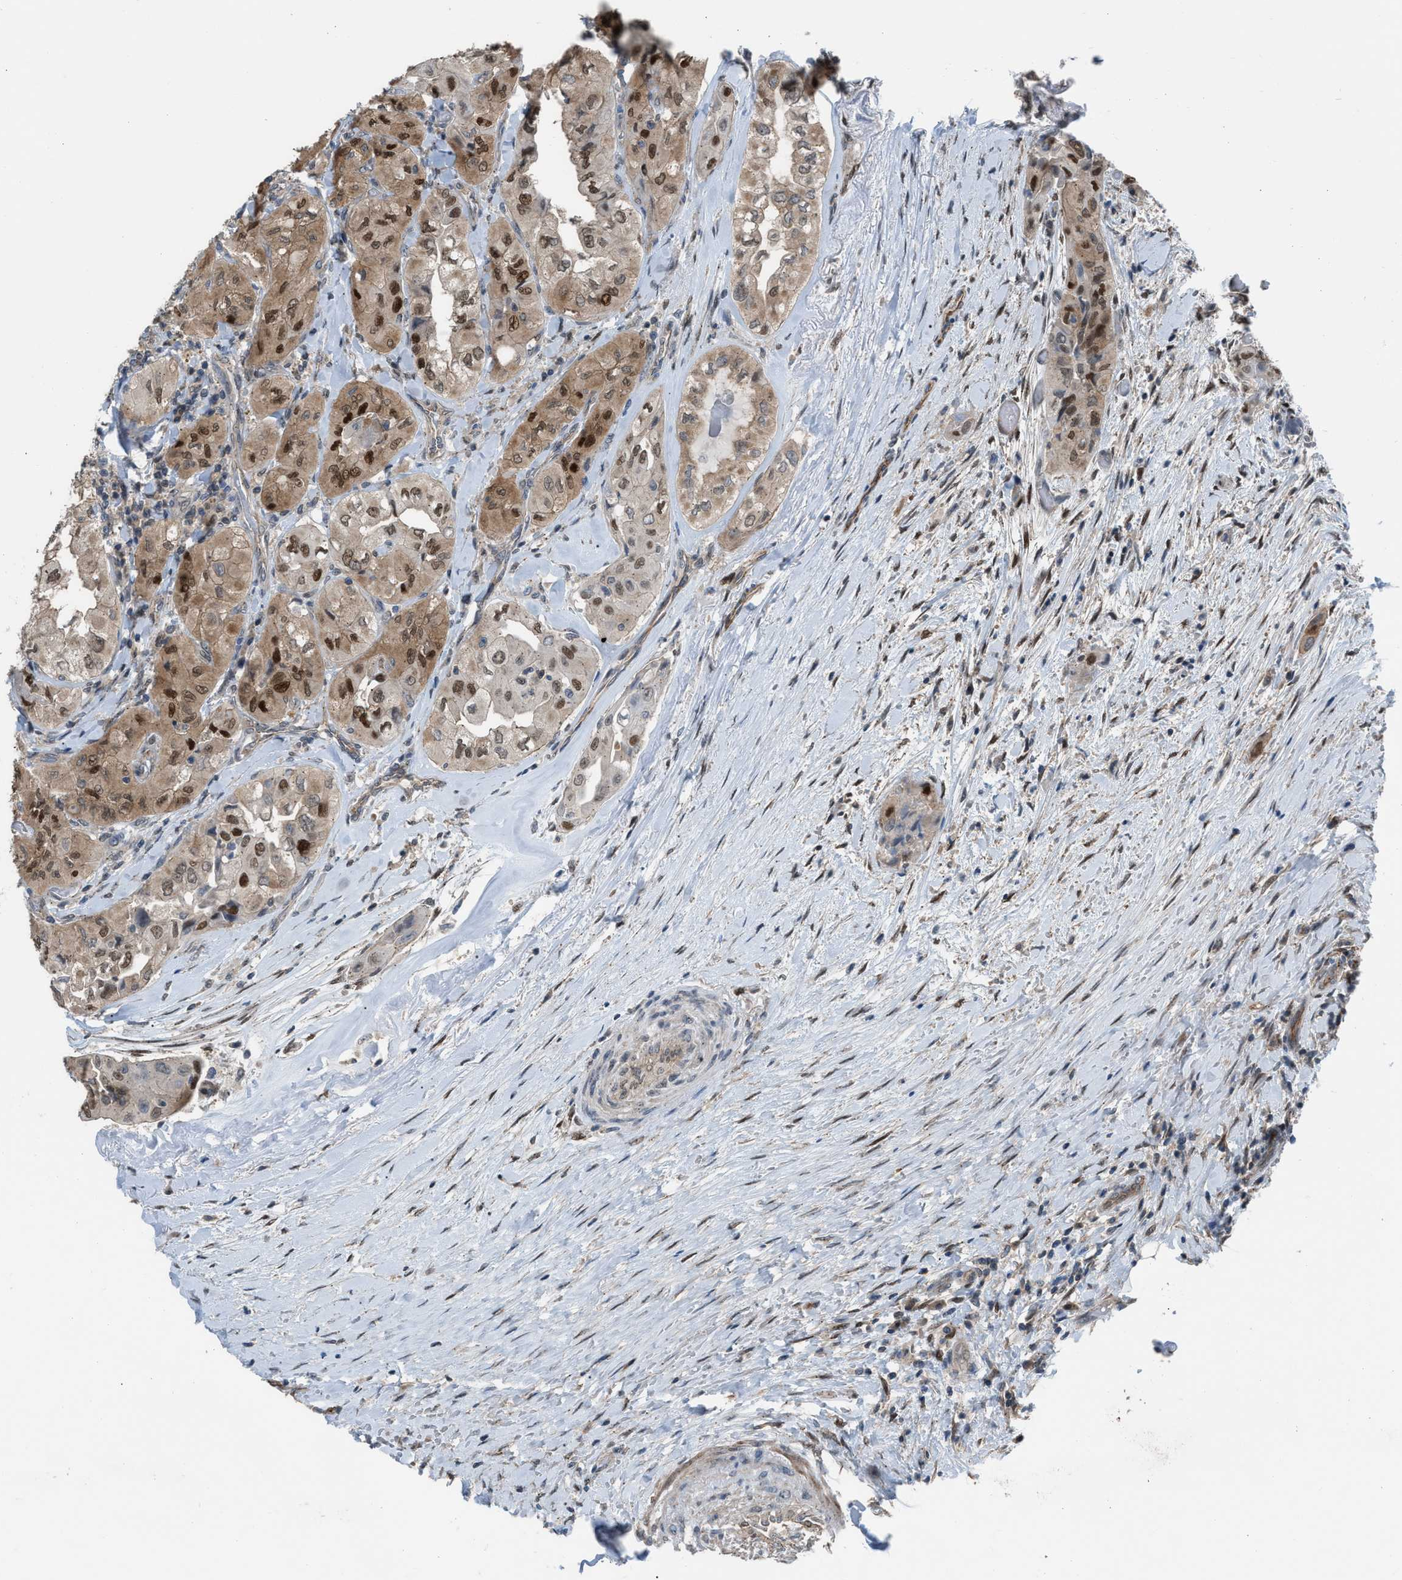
{"staining": {"intensity": "strong", "quantity": "25%-75%", "location": "cytoplasmic/membranous,nuclear"}, "tissue": "thyroid cancer", "cell_type": "Tumor cells", "image_type": "cancer", "snomed": [{"axis": "morphology", "description": "Papillary adenocarcinoma, NOS"}, {"axis": "topography", "description": "Thyroid gland"}], "caption": "Strong cytoplasmic/membranous and nuclear positivity for a protein is seen in about 25%-75% of tumor cells of thyroid cancer (papillary adenocarcinoma) using immunohistochemistry (IHC).", "gene": "CRTC1", "patient": {"sex": "female", "age": 59}}